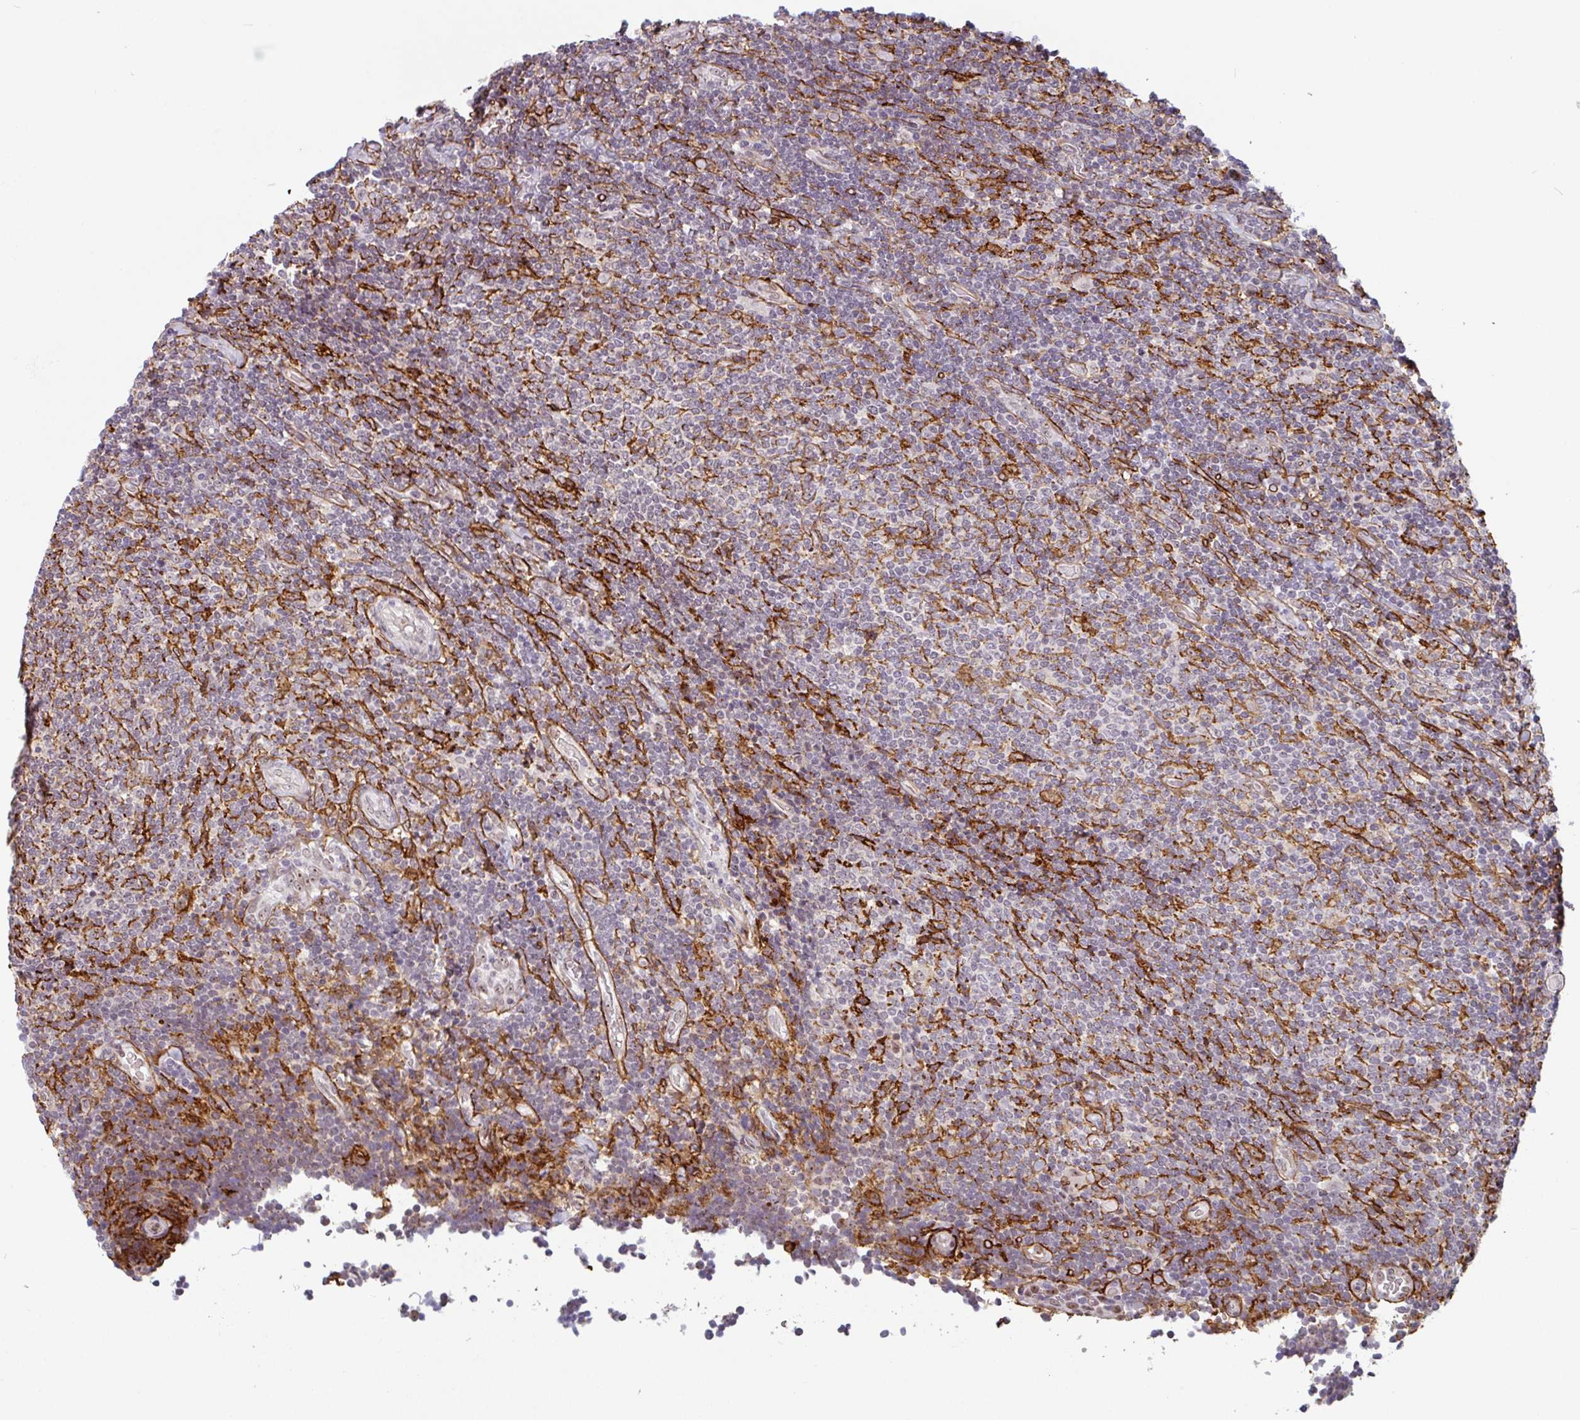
{"staining": {"intensity": "negative", "quantity": "none", "location": "none"}, "tissue": "lymphoma", "cell_type": "Tumor cells", "image_type": "cancer", "snomed": [{"axis": "morphology", "description": "Malignant lymphoma, non-Hodgkin's type, Low grade"}, {"axis": "topography", "description": "Lymph node"}], "caption": "Immunohistochemistry (IHC) of malignant lymphoma, non-Hodgkin's type (low-grade) reveals no positivity in tumor cells.", "gene": "TMEM119", "patient": {"sex": "male", "age": 52}}